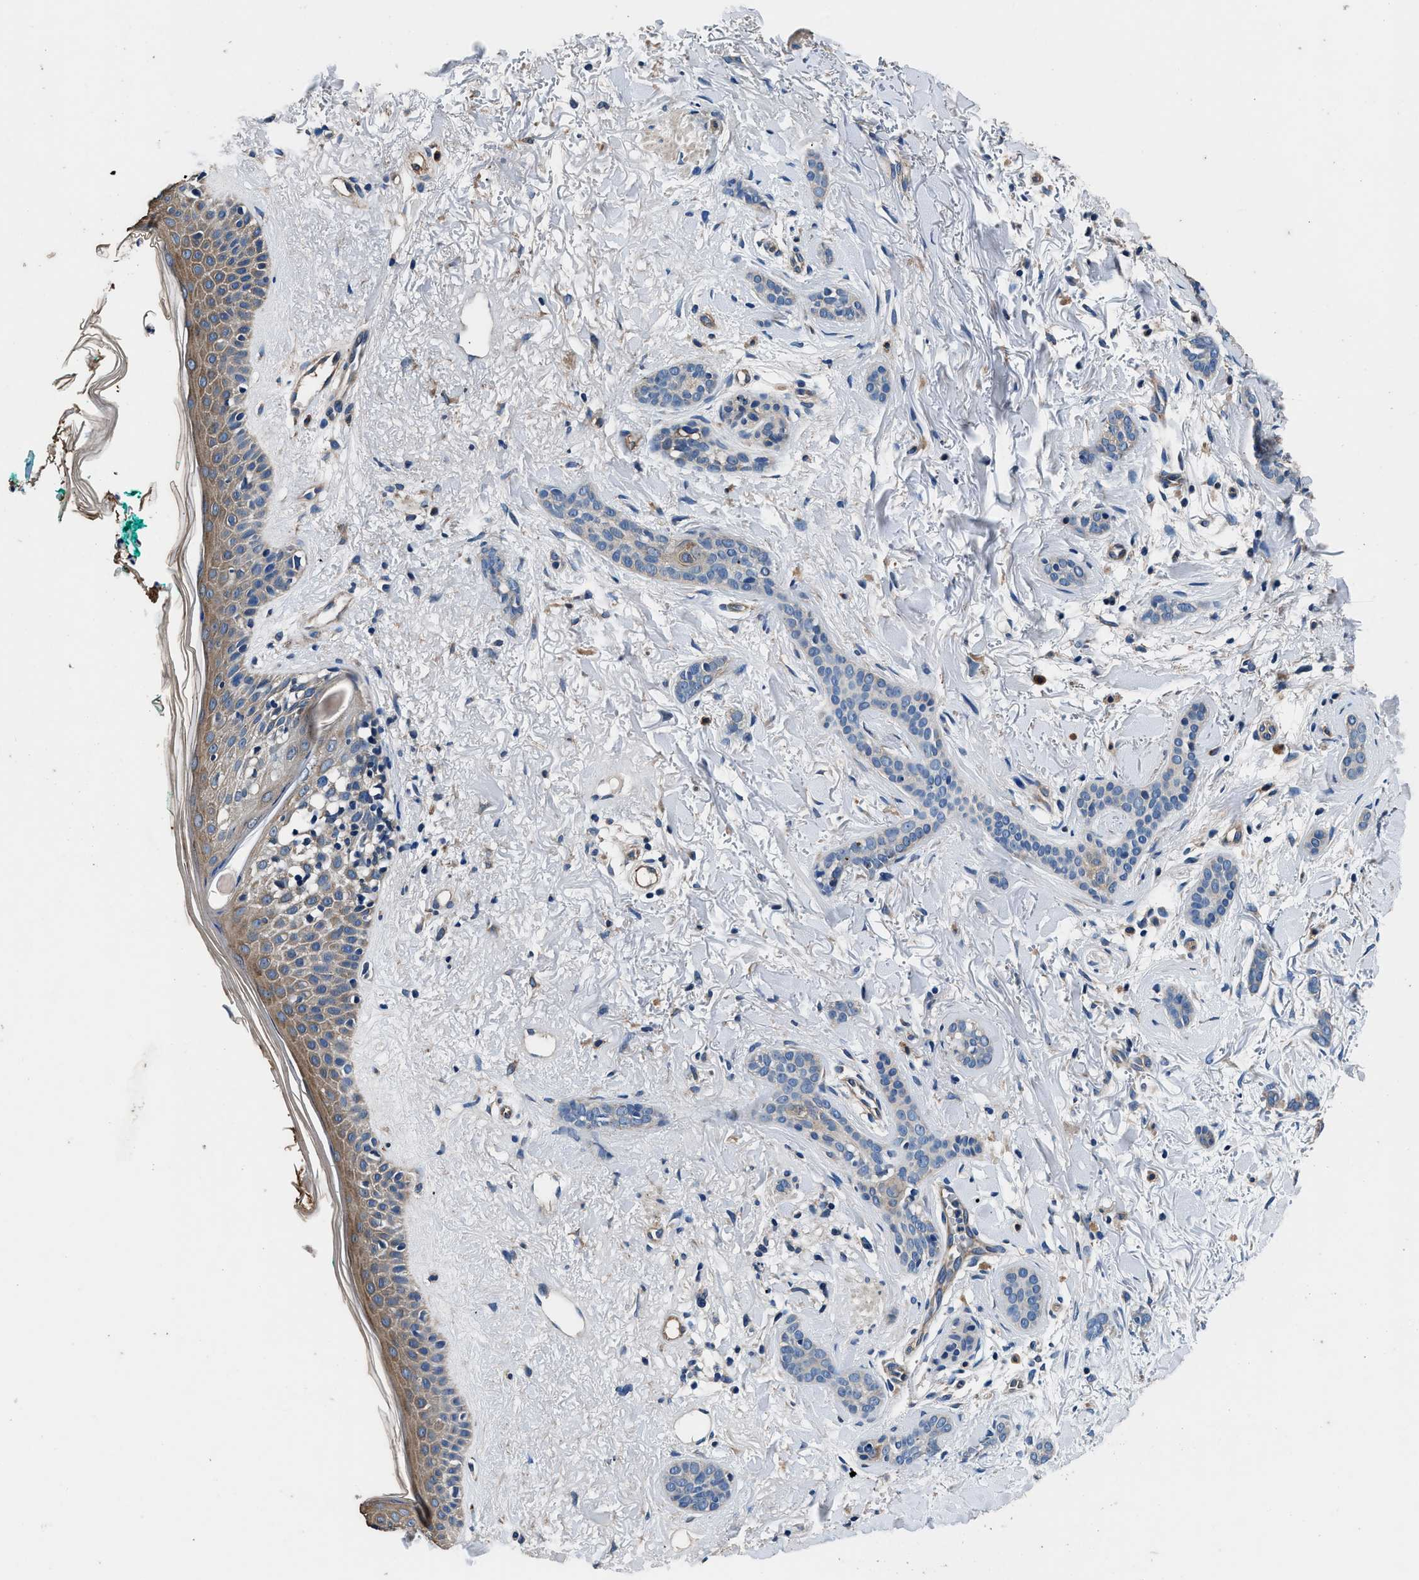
{"staining": {"intensity": "negative", "quantity": "none", "location": "none"}, "tissue": "skin cancer", "cell_type": "Tumor cells", "image_type": "cancer", "snomed": [{"axis": "morphology", "description": "Basal cell carcinoma"}, {"axis": "morphology", "description": "Adnexal tumor, benign"}, {"axis": "topography", "description": "Skin"}], "caption": "Tumor cells are negative for brown protein staining in skin cancer.", "gene": "DHRS7B", "patient": {"sex": "female", "age": 42}}